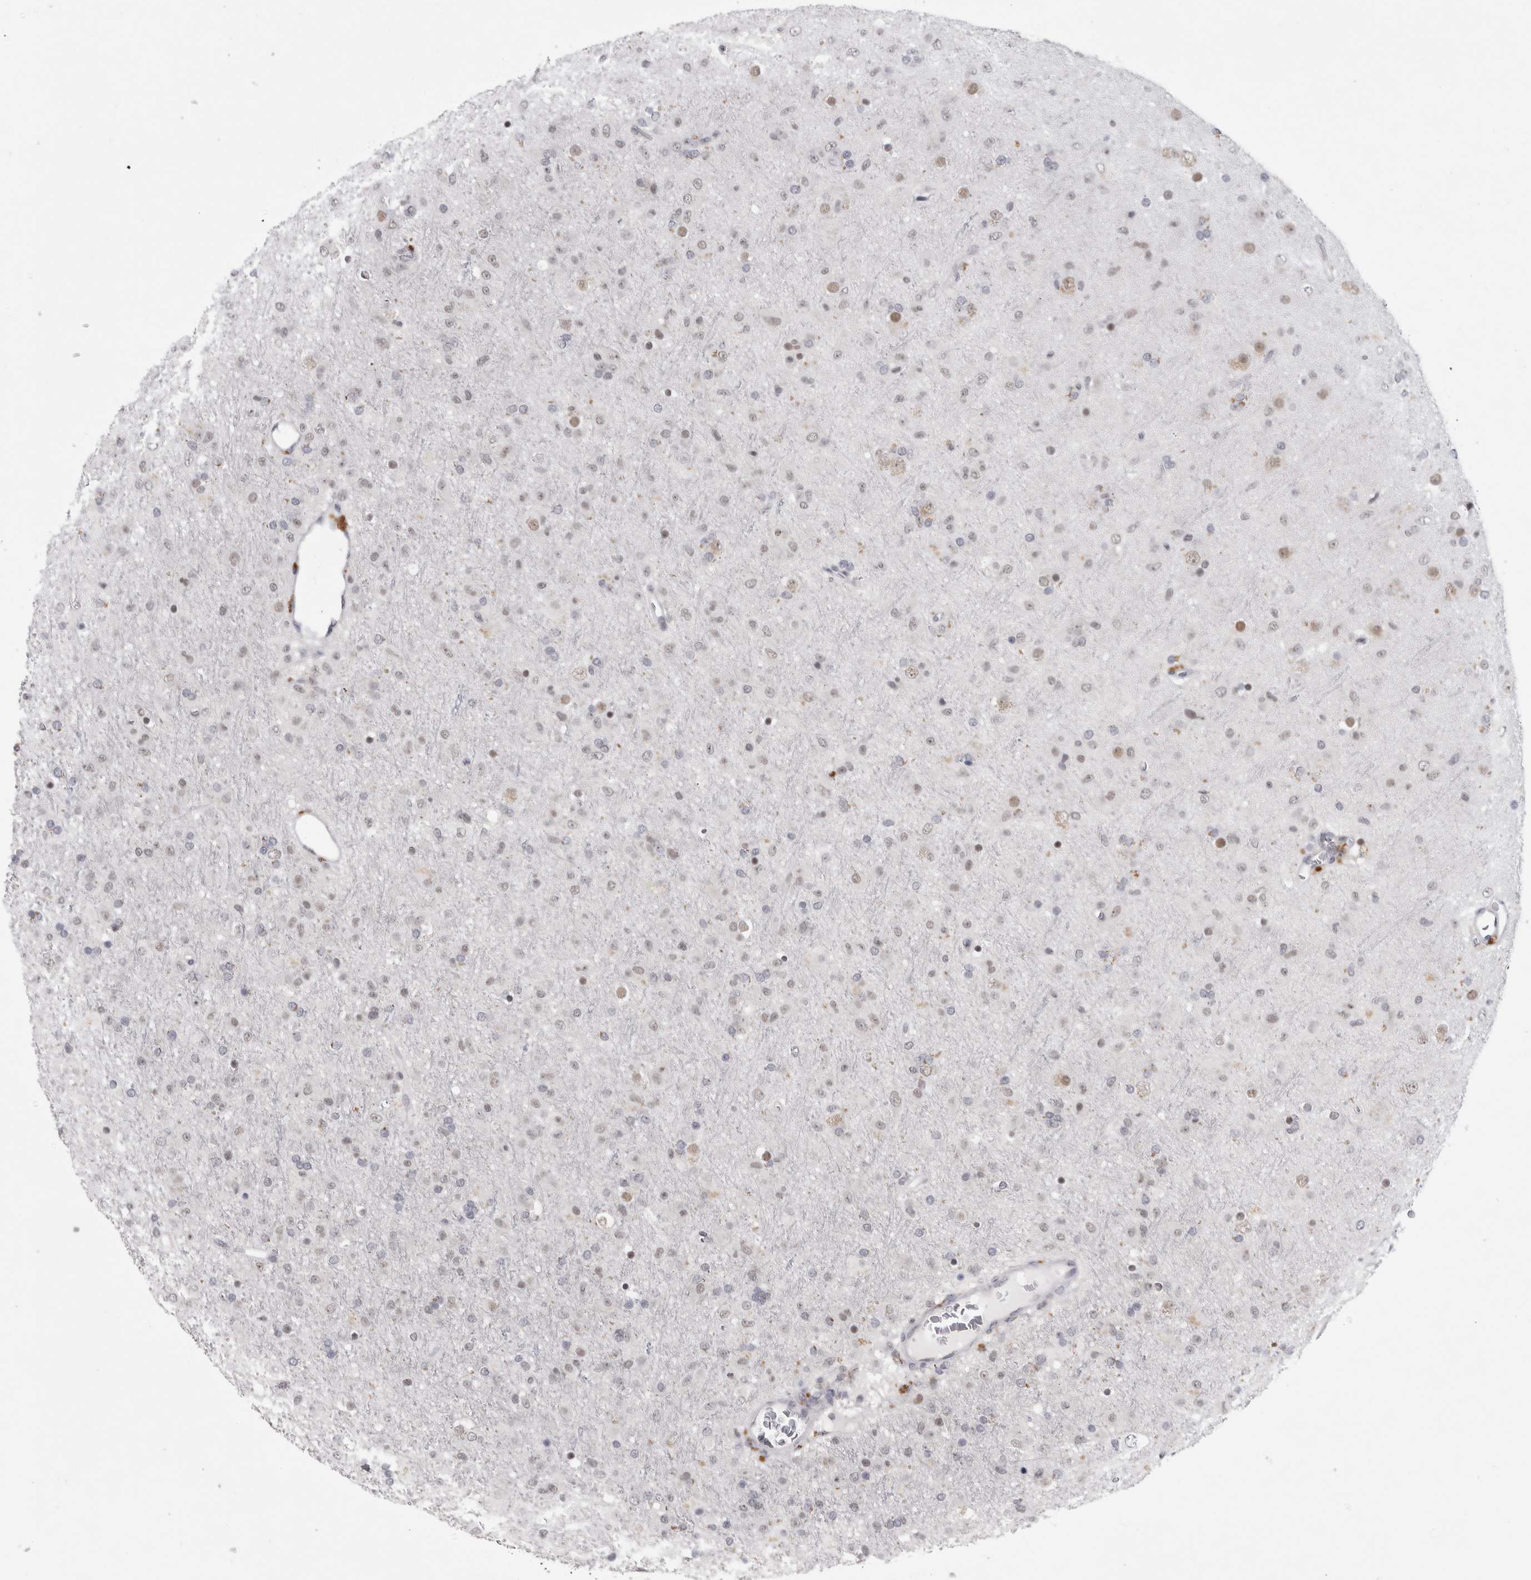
{"staining": {"intensity": "weak", "quantity": "<25%", "location": "nuclear"}, "tissue": "glioma", "cell_type": "Tumor cells", "image_type": "cancer", "snomed": [{"axis": "morphology", "description": "Glioma, malignant, Low grade"}, {"axis": "topography", "description": "Brain"}], "caption": "Malignant glioma (low-grade) was stained to show a protein in brown. There is no significant staining in tumor cells.", "gene": "PSMB2", "patient": {"sex": "male", "age": 65}}